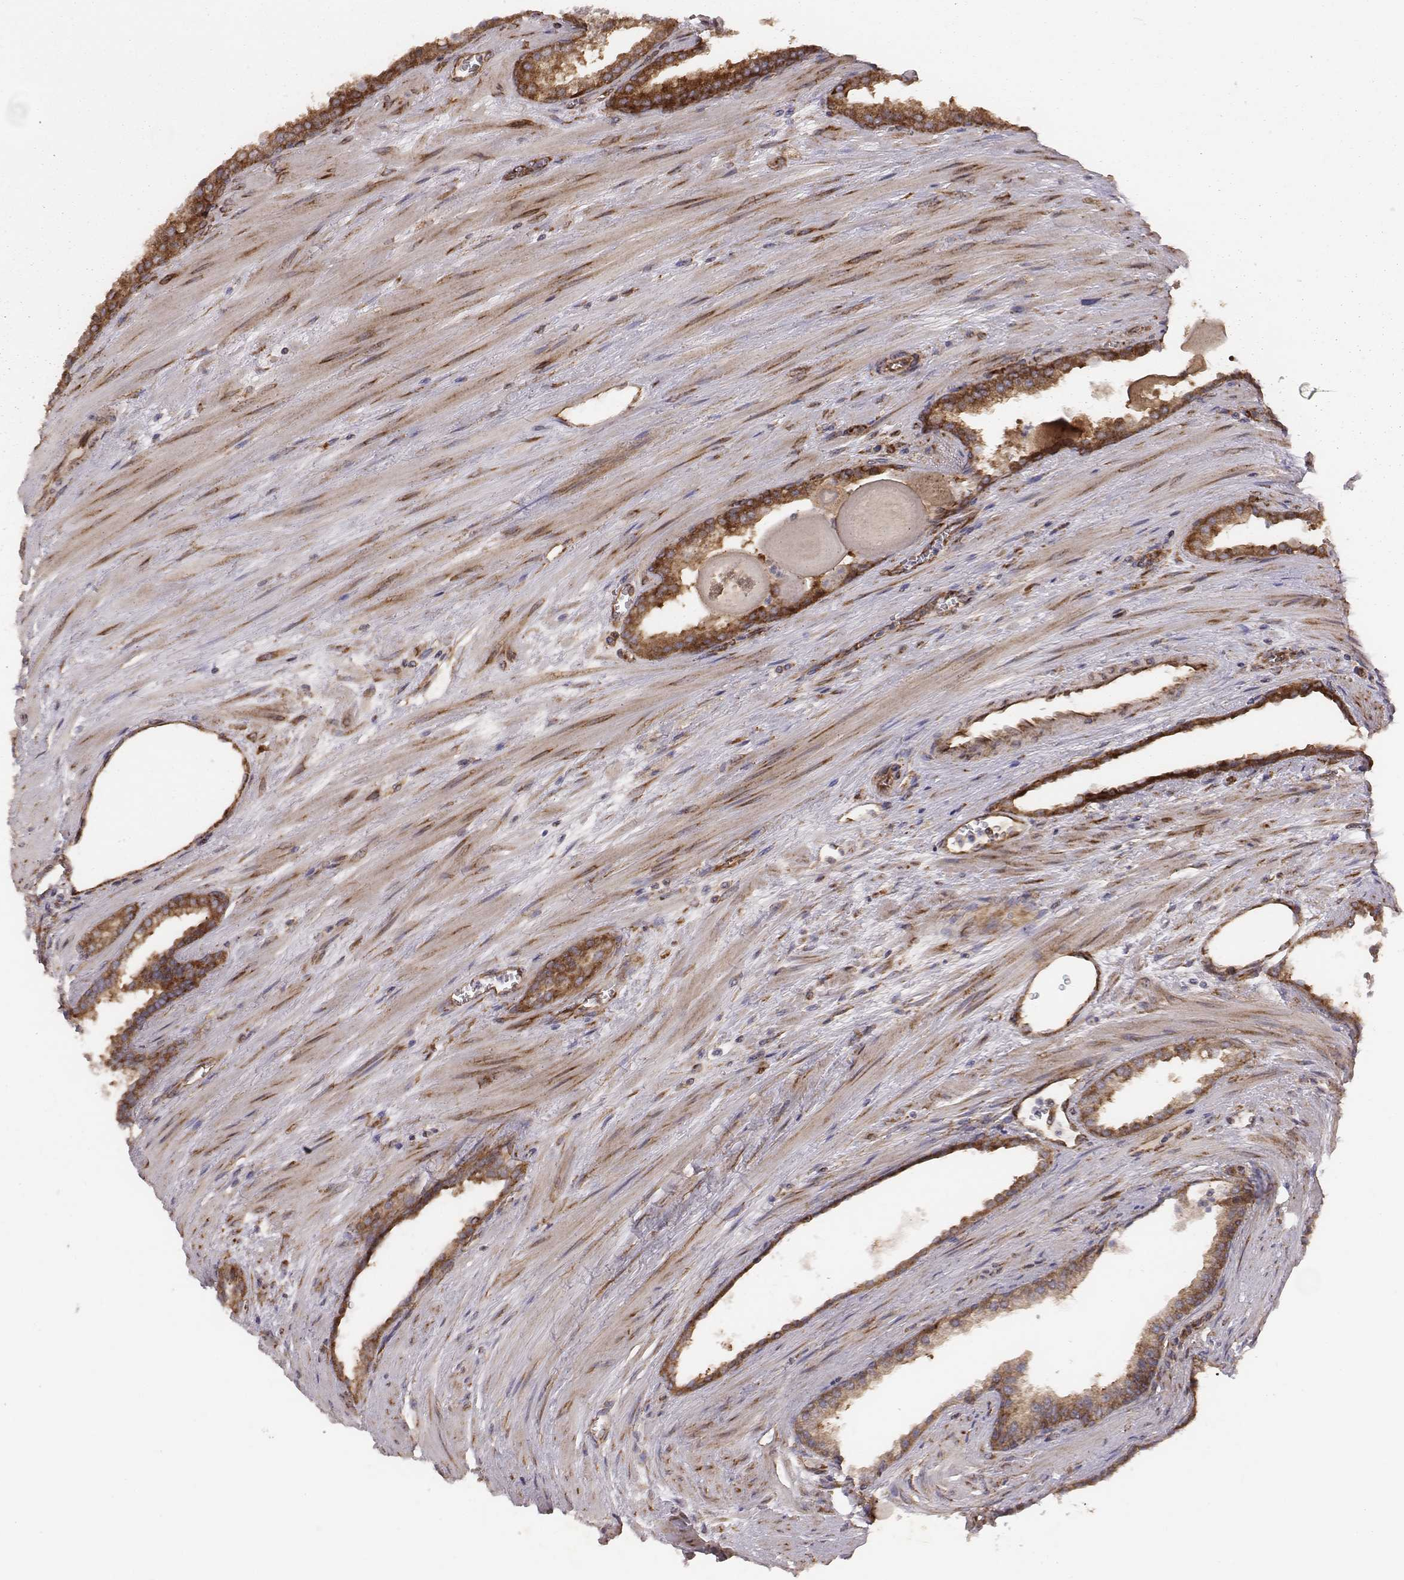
{"staining": {"intensity": "moderate", "quantity": ">75%", "location": "cytoplasmic/membranous"}, "tissue": "prostate cancer", "cell_type": "Tumor cells", "image_type": "cancer", "snomed": [{"axis": "morphology", "description": "Adenocarcinoma, NOS"}, {"axis": "topography", "description": "Prostate"}], "caption": "DAB (3,3'-diaminobenzidine) immunohistochemical staining of adenocarcinoma (prostate) exhibits moderate cytoplasmic/membranous protein staining in approximately >75% of tumor cells.", "gene": "TXLNA", "patient": {"sex": "male", "age": 67}}